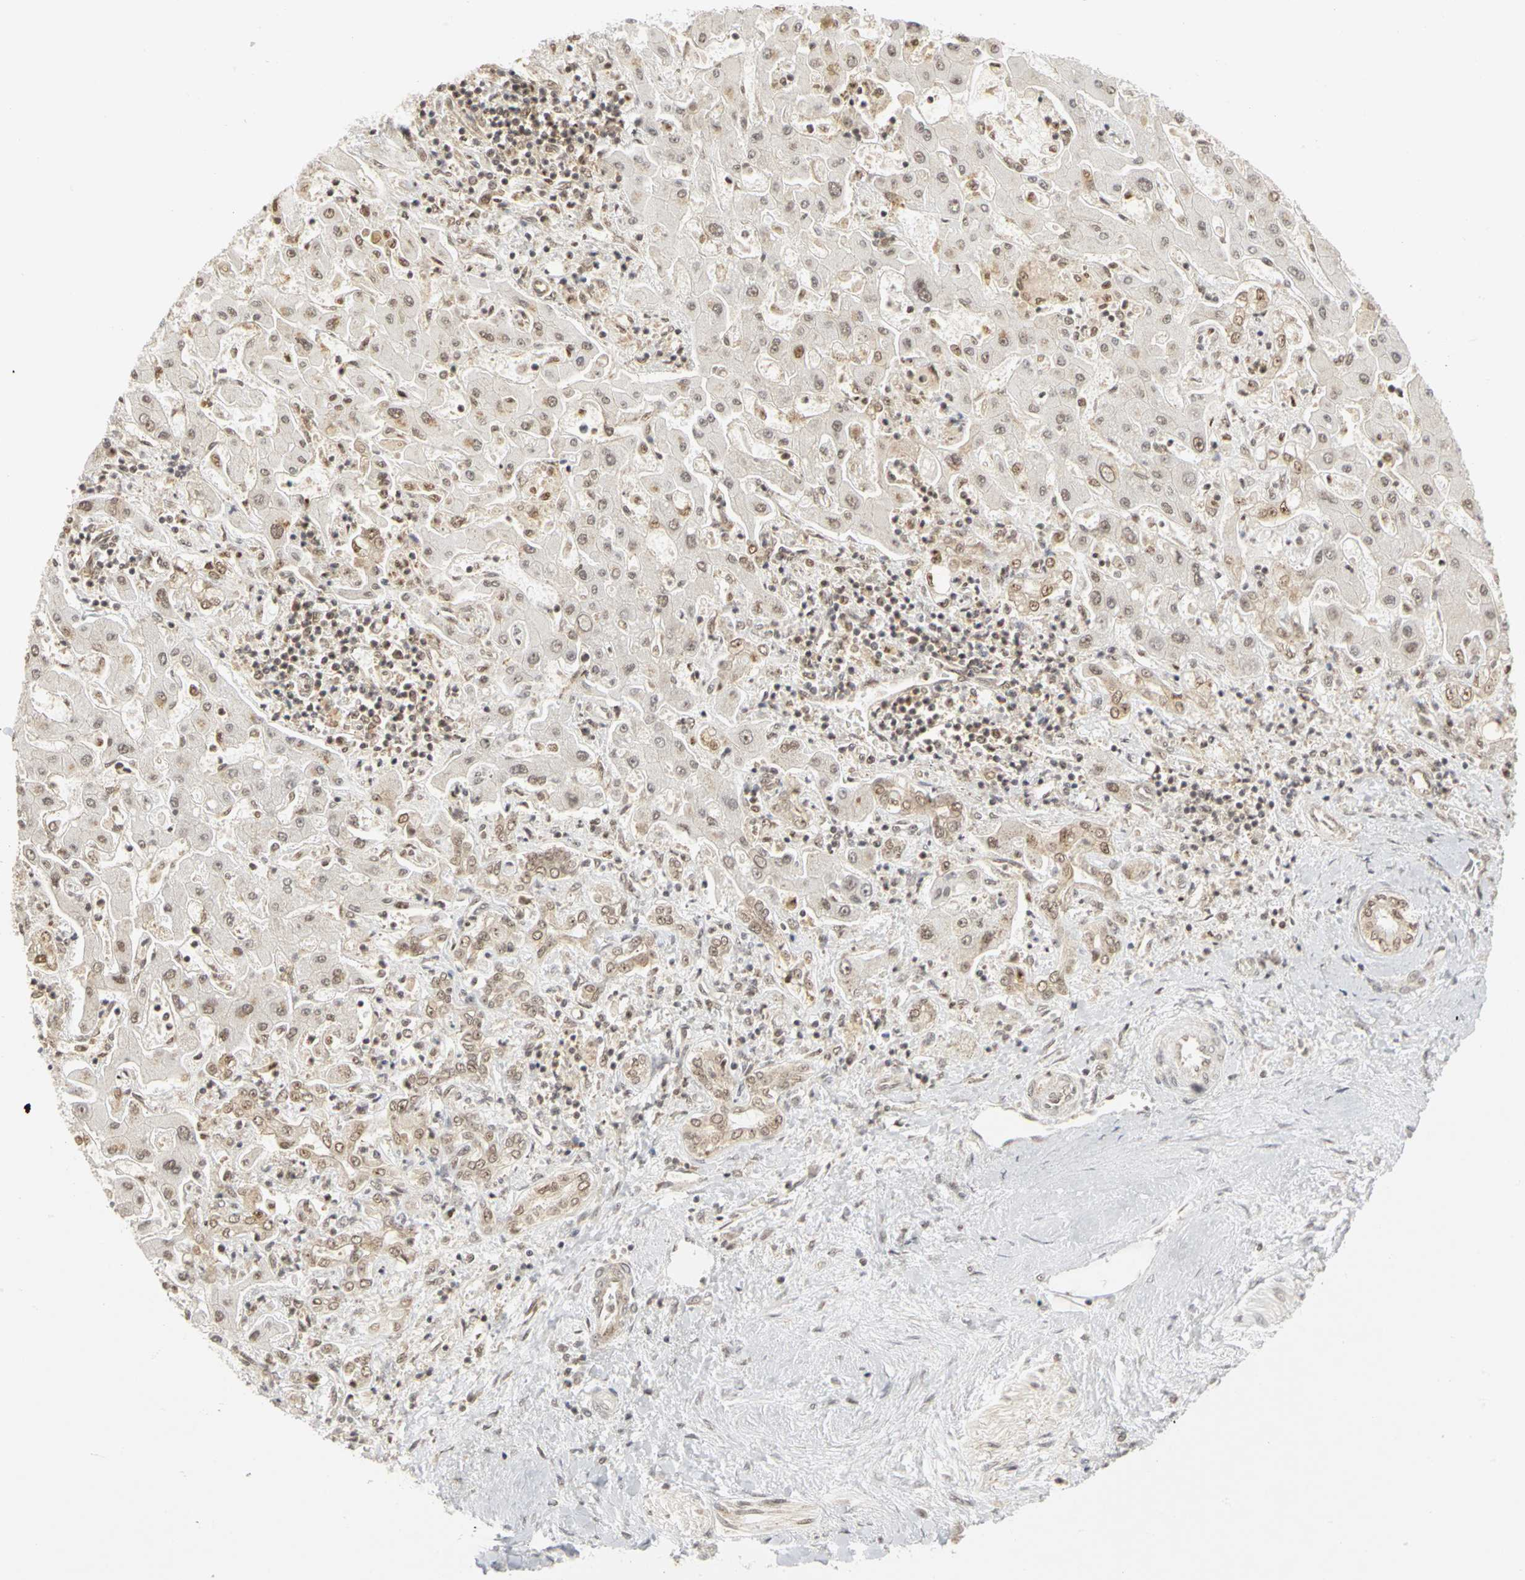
{"staining": {"intensity": "weak", "quantity": ">75%", "location": "nuclear"}, "tissue": "liver cancer", "cell_type": "Tumor cells", "image_type": "cancer", "snomed": [{"axis": "morphology", "description": "Cholangiocarcinoma"}, {"axis": "topography", "description": "Liver"}], "caption": "This is a histology image of IHC staining of liver cholangiocarcinoma, which shows weak expression in the nuclear of tumor cells.", "gene": "CSNK2B", "patient": {"sex": "male", "age": 50}}